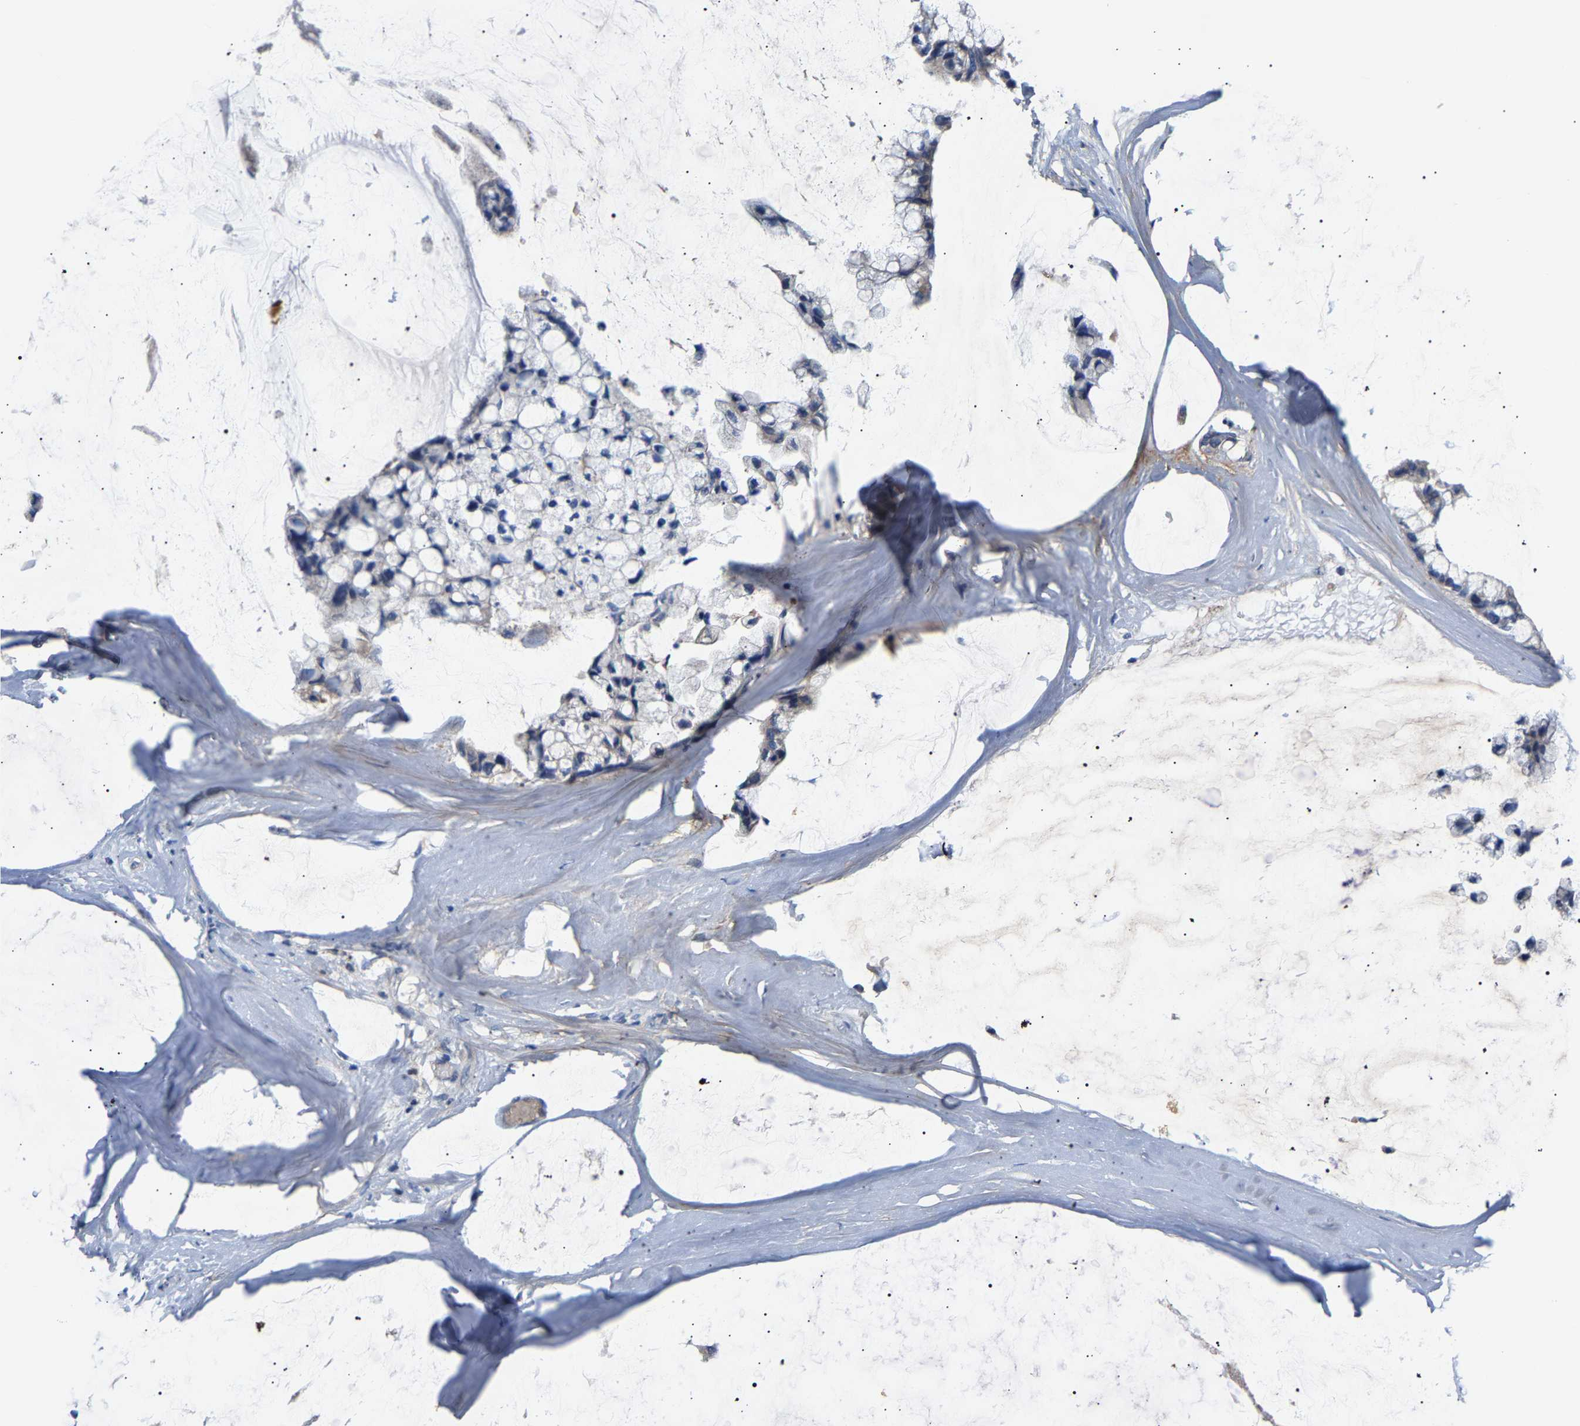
{"staining": {"intensity": "weak", "quantity": "<25%", "location": "cytoplasmic/membranous"}, "tissue": "ovarian cancer", "cell_type": "Tumor cells", "image_type": "cancer", "snomed": [{"axis": "morphology", "description": "Cystadenocarcinoma, mucinous, NOS"}, {"axis": "topography", "description": "Ovary"}], "caption": "Immunohistochemistry (IHC) image of neoplastic tissue: ovarian mucinous cystadenocarcinoma stained with DAB (3,3'-diaminobenzidine) demonstrates no significant protein positivity in tumor cells.", "gene": "CCDC171", "patient": {"sex": "female", "age": 39}}